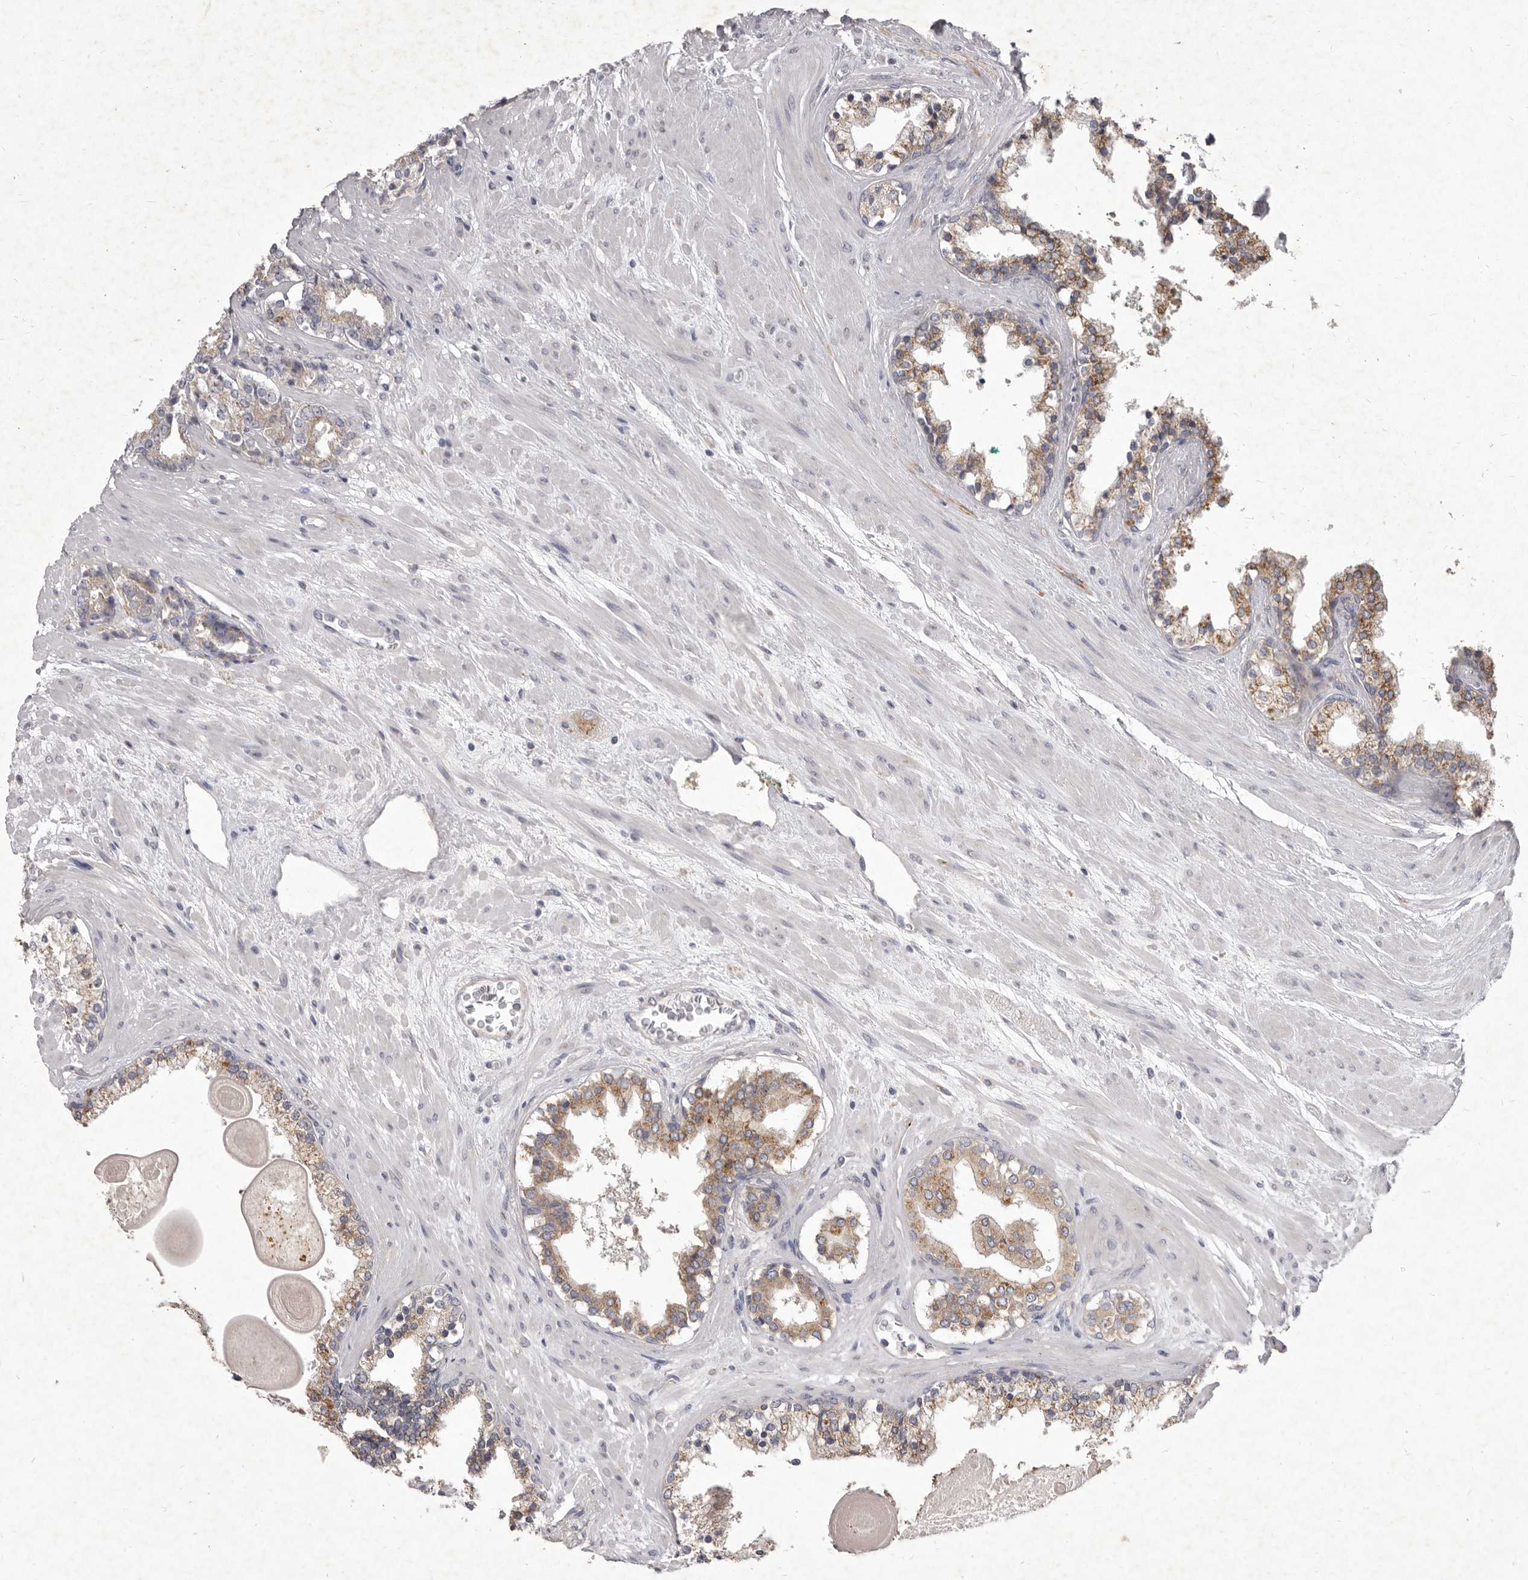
{"staining": {"intensity": "moderate", "quantity": "<25%", "location": "cytoplasmic/membranous"}, "tissue": "prostate cancer", "cell_type": "Tumor cells", "image_type": "cancer", "snomed": [{"axis": "morphology", "description": "Adenocarcinoma, High grade"}, {"axis": "topography", "description": "Prostate"}], "caption": "About <25% of tumor cells in prostate cancer reveal moderate cytoplasmic/membranous protein expression as visualized by brown immunohistochemical staining.", "gene": "P2RX6", "patient": {"sex": "male", "age": 71}}